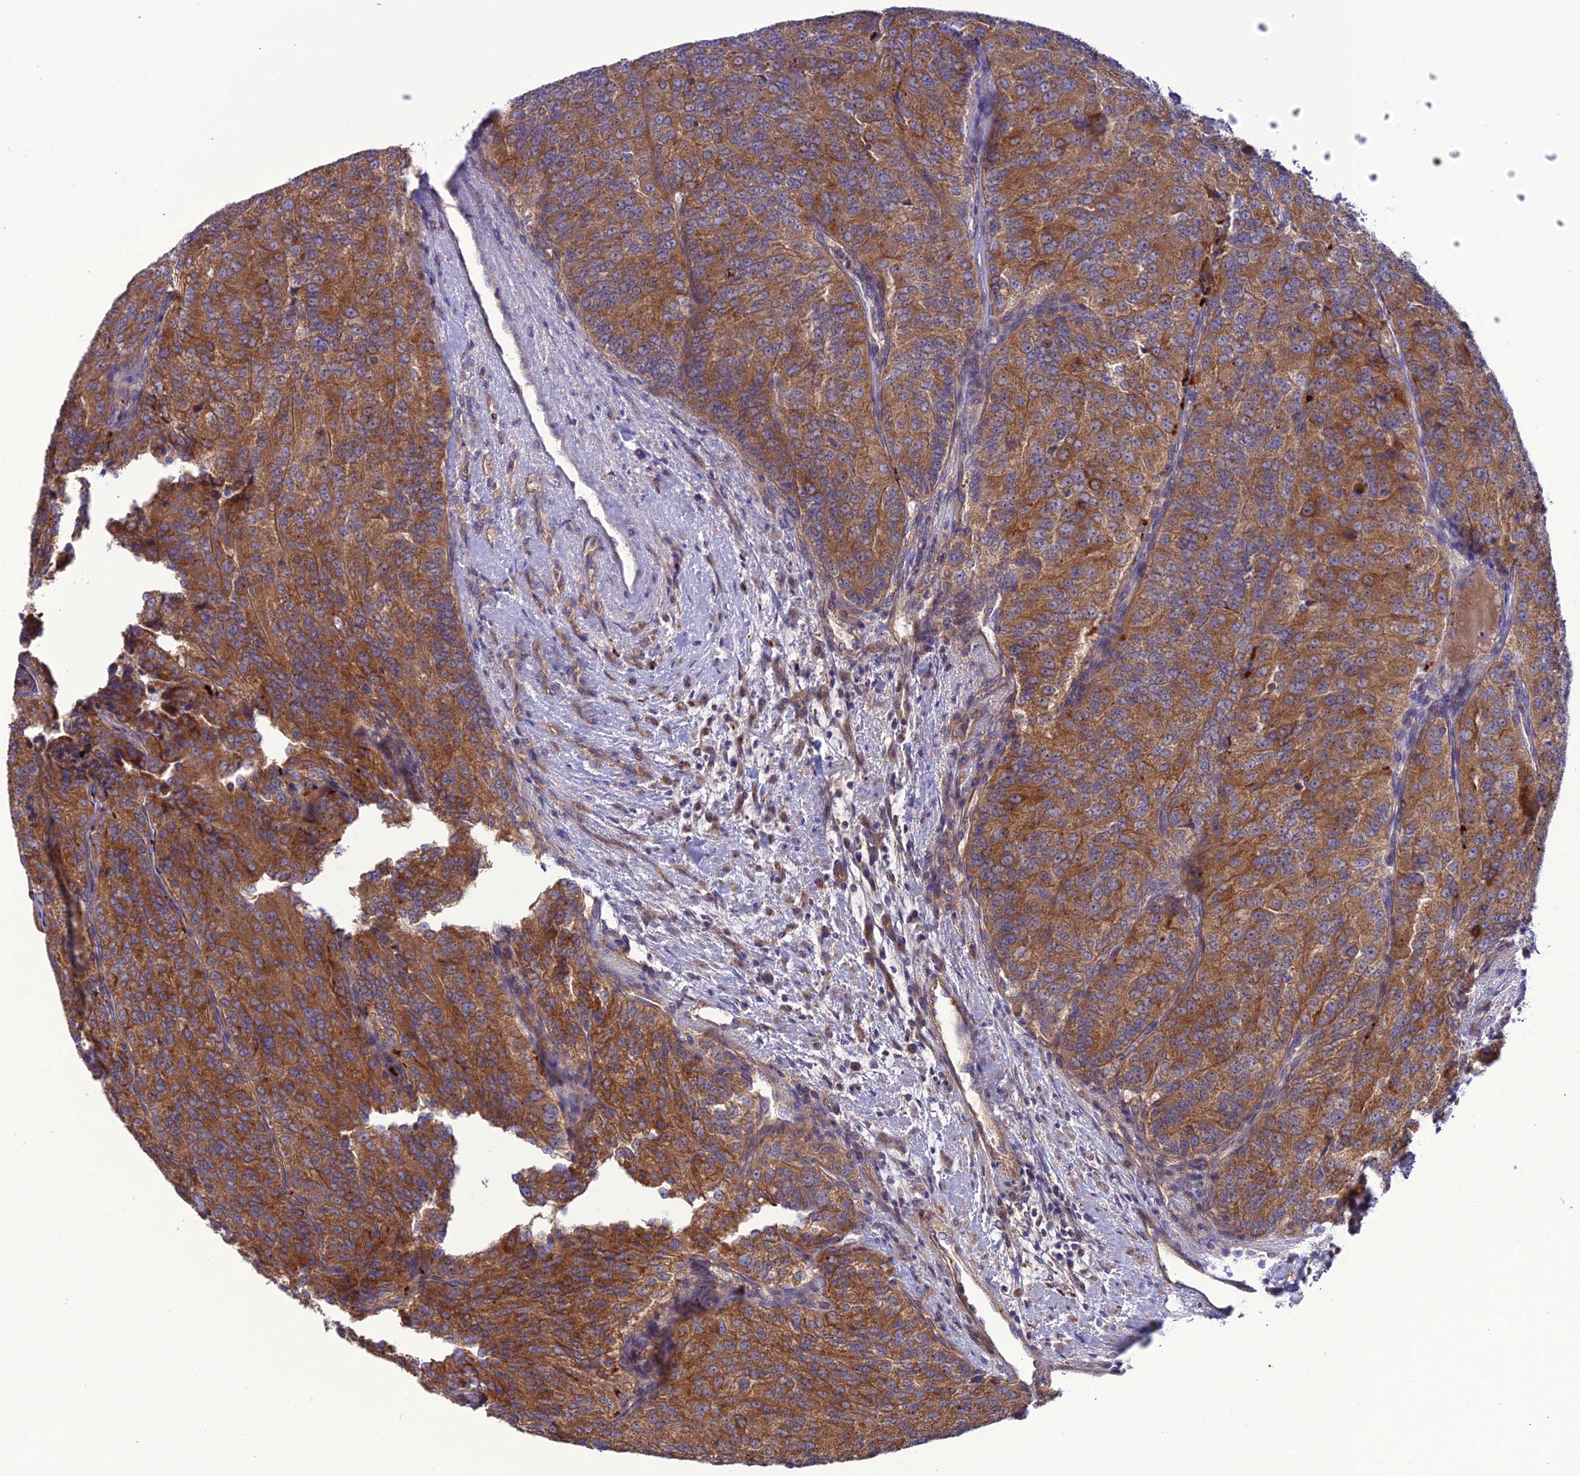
{"staining": {"intensity": "strong", "quantity": ">75%", "location": "cytoplasmic/membranous"}, "tissue": "renal cancer", "cell_type": "Tumor cells", "image_type": "cancer", "snomed": [{"axis": "morphology", "description": "Adenocarcinoma, NOS"}, {"axis": "topography", "description": "Kidney"}], "caption": "This histopathology image shows renal cancer (adenocarcinoma) stained with immunohistochemistry to label a protein in brown. The cytoplasmic/membranous of tumor cells show strong positivity for the protein. Nuclei are counter-stained blue.", "gene": "PPIL3", "patient": {"sex": "female", "age": 63}}